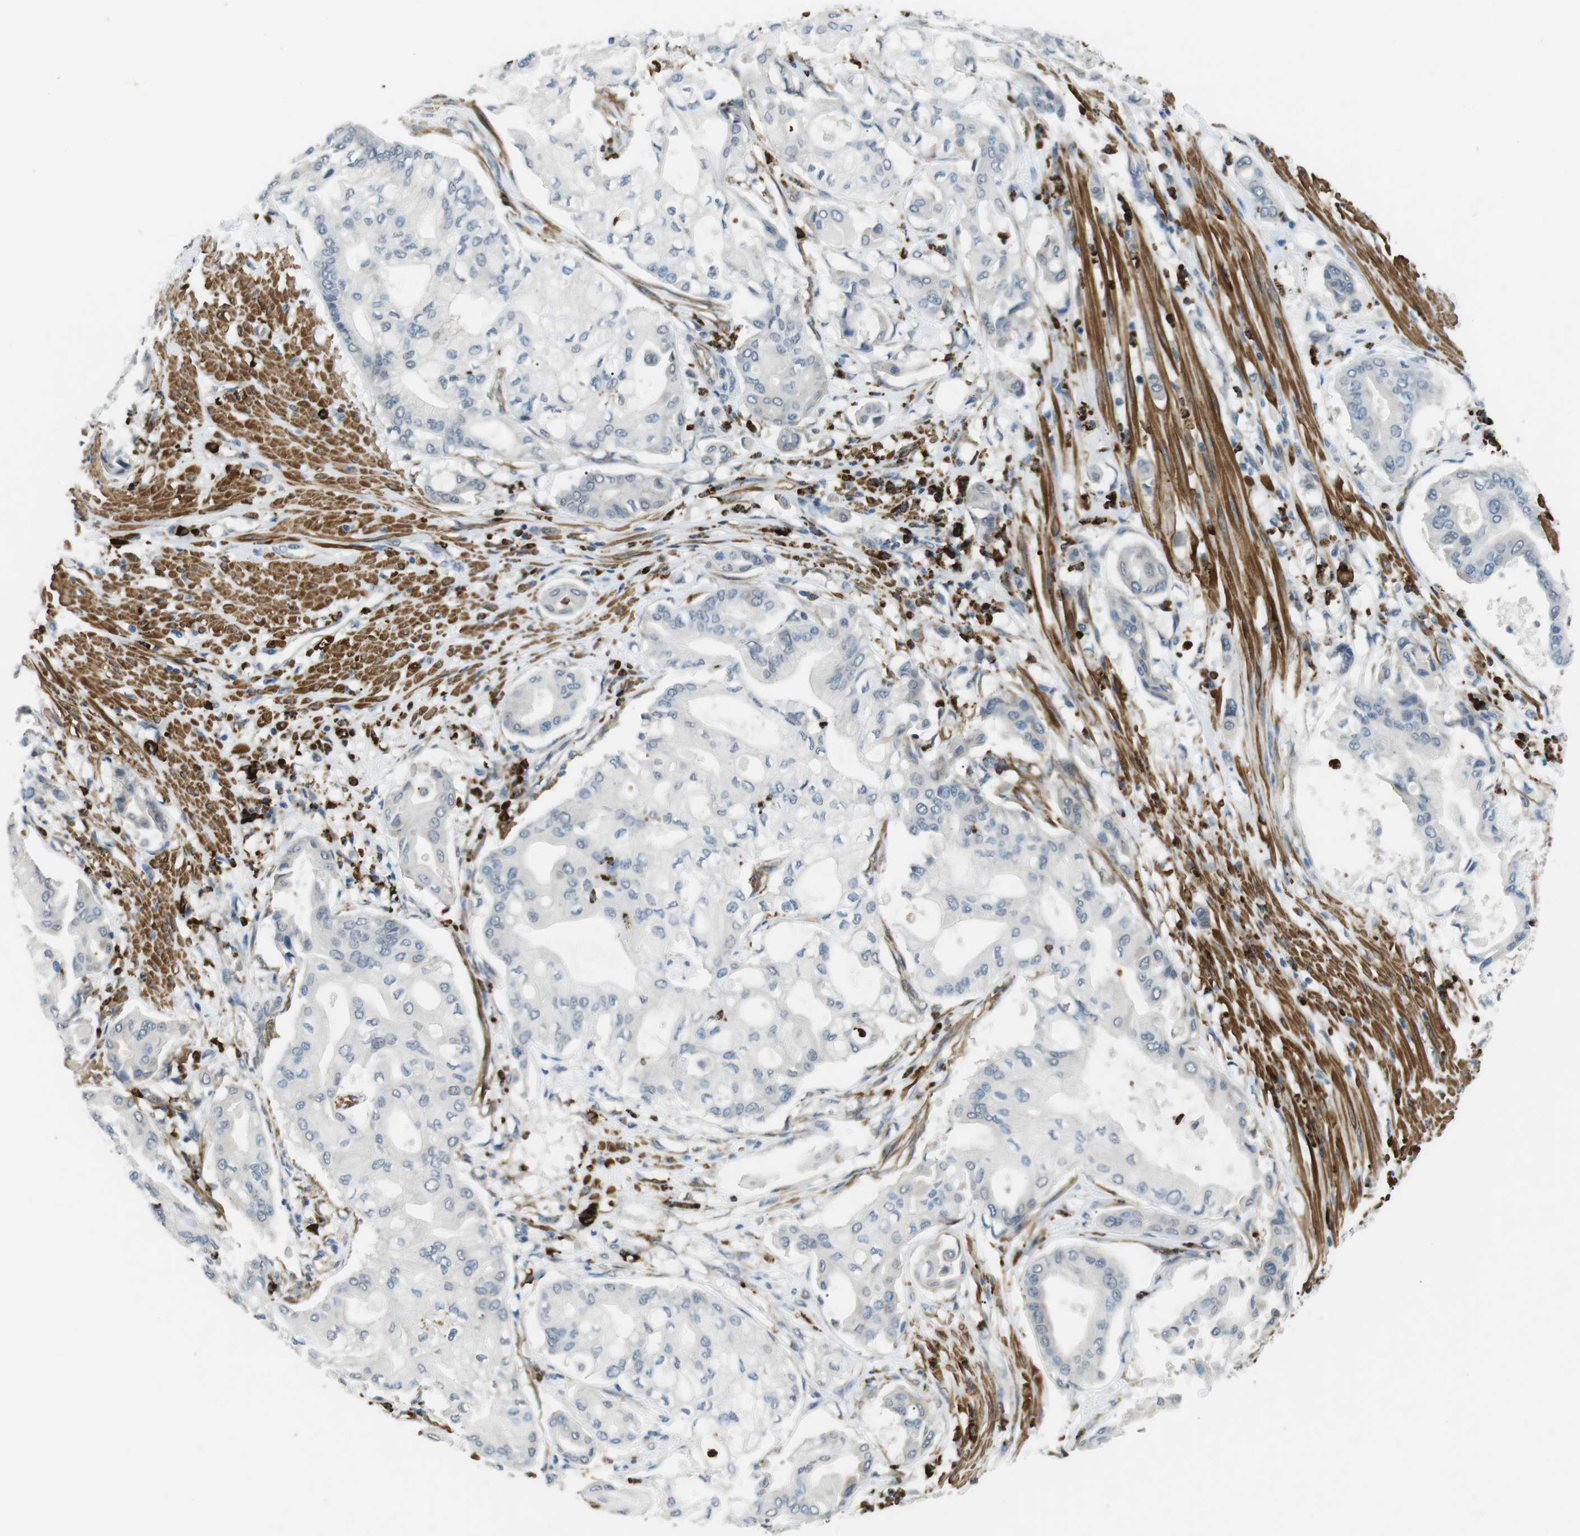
{"staining": {"intensity": "negative", "quantity": "none", "location": "none"}, "tissue": "pancreatic cancer", "cell_type": "Tumor cells", "image_type": "cancer", "snomed": [{"axis": "morphology", "description": "Adenocarcinoma, NOS"}, {"axis": "morphology", "description": "Adenocarcinoma, metastatic, NOS"}, {"axis": "topography", "description": "Lymph node"}, {"axis": "topography", "description": "Pancreas"}, {"axis": "topography", "description": "Duodenum"}], "caption": "DAB (3,3'-diaminobenzidine) immunohistochemical staining of human pancreatic adenocarcinoma reveals no significant positivity in tumor cells.", "gene": "GZMM", "patient": {"sex": "female", "age": 64}}